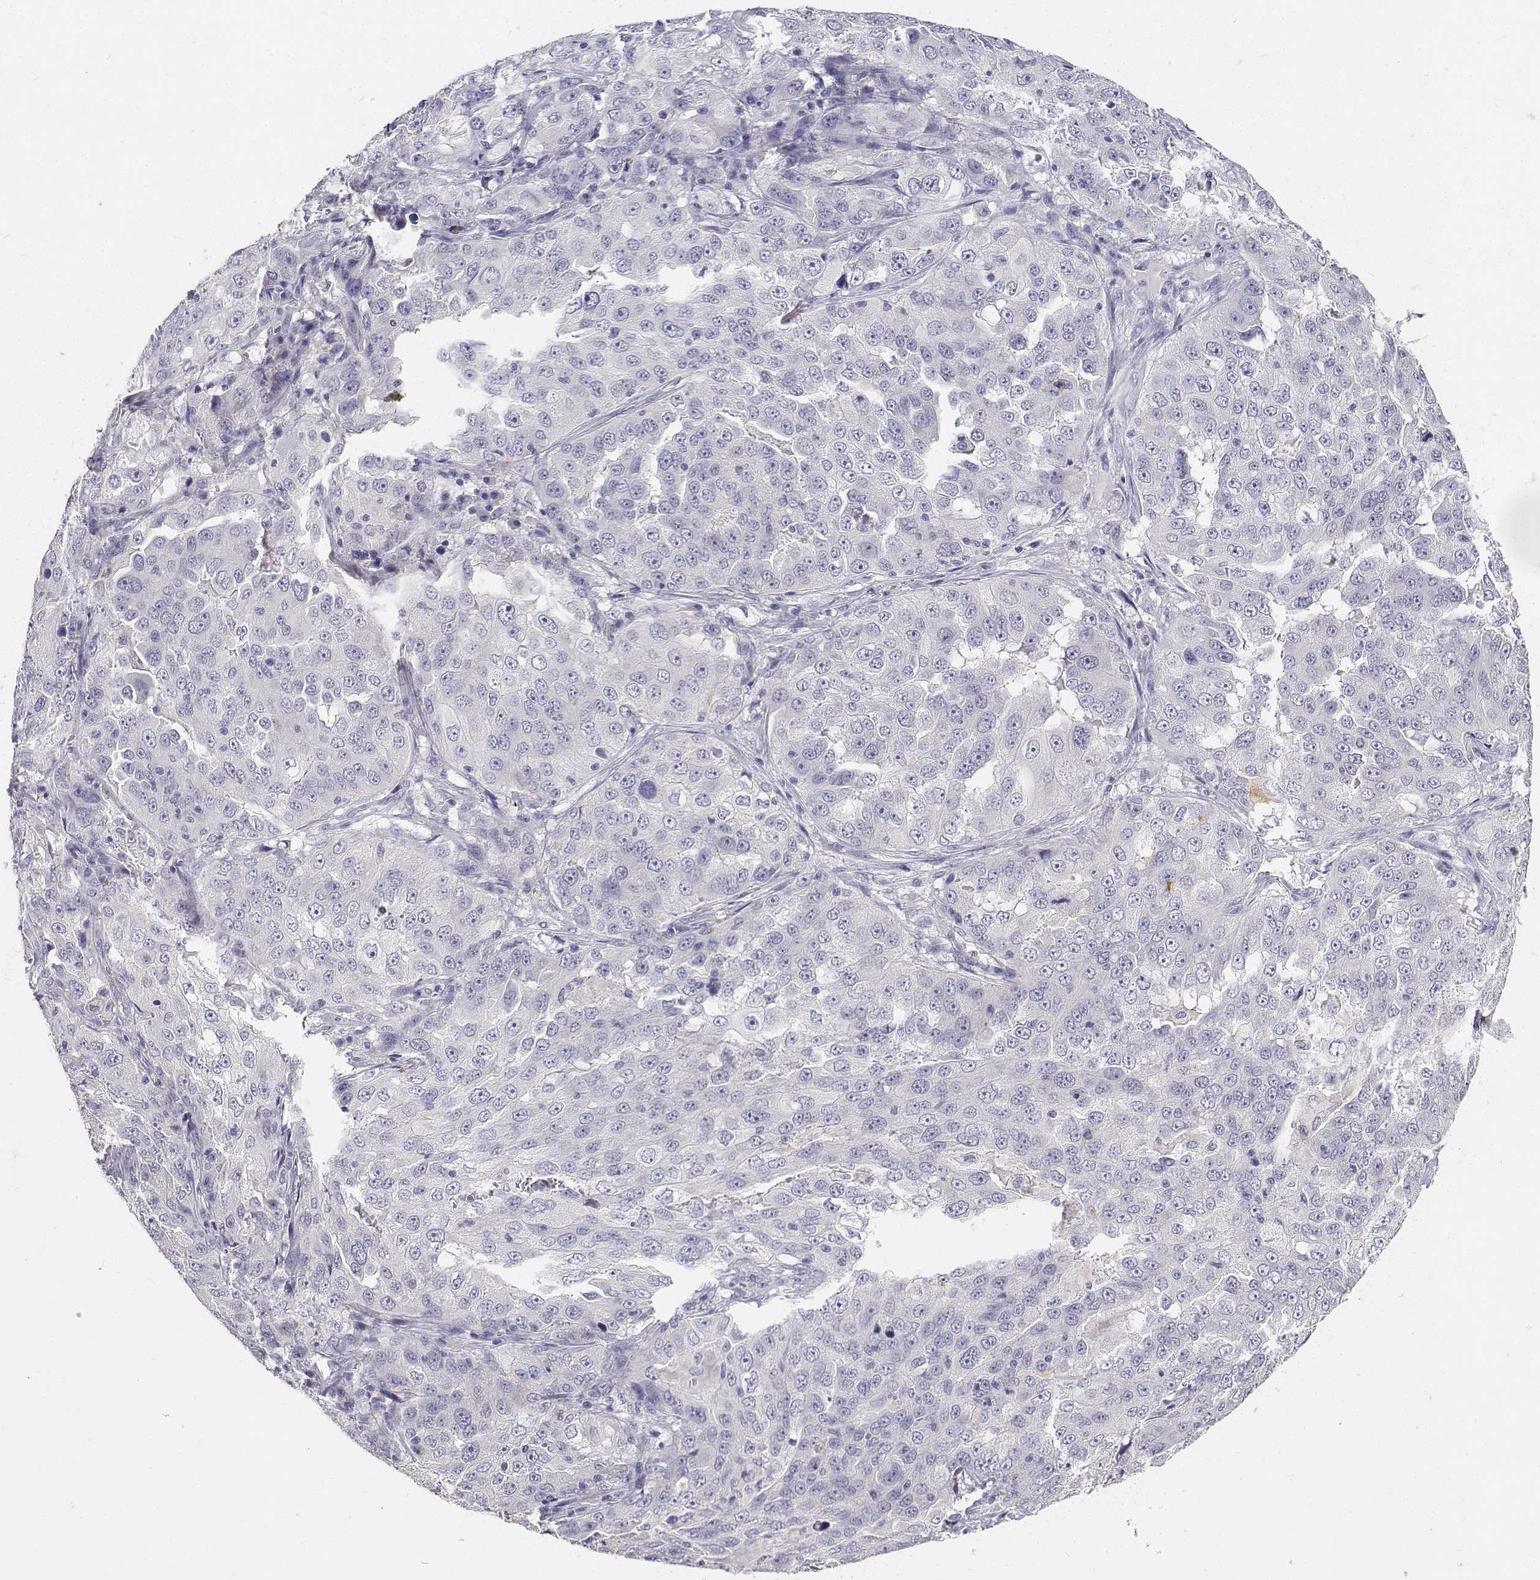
{"staining": {"intensity": "negative", "quantity": "none", "location": "none"}, "tissue": "lung cancer", "cell_type": "Tumor cells", "image_type": "cancer", "snomed": [{"axis": "morphology", "description": "Adenocarcinoma, NOS"}, {"axis": "topography", "description": "Lung"}], "caption": "This image is of lung adenocarcinoma stained with IHC to label a protein in brown with the nuclei are counter-stained blue. There is no expression in tumor cells.", "gene": "PAEP", "patient": {"sex": "female", "age": 61}}